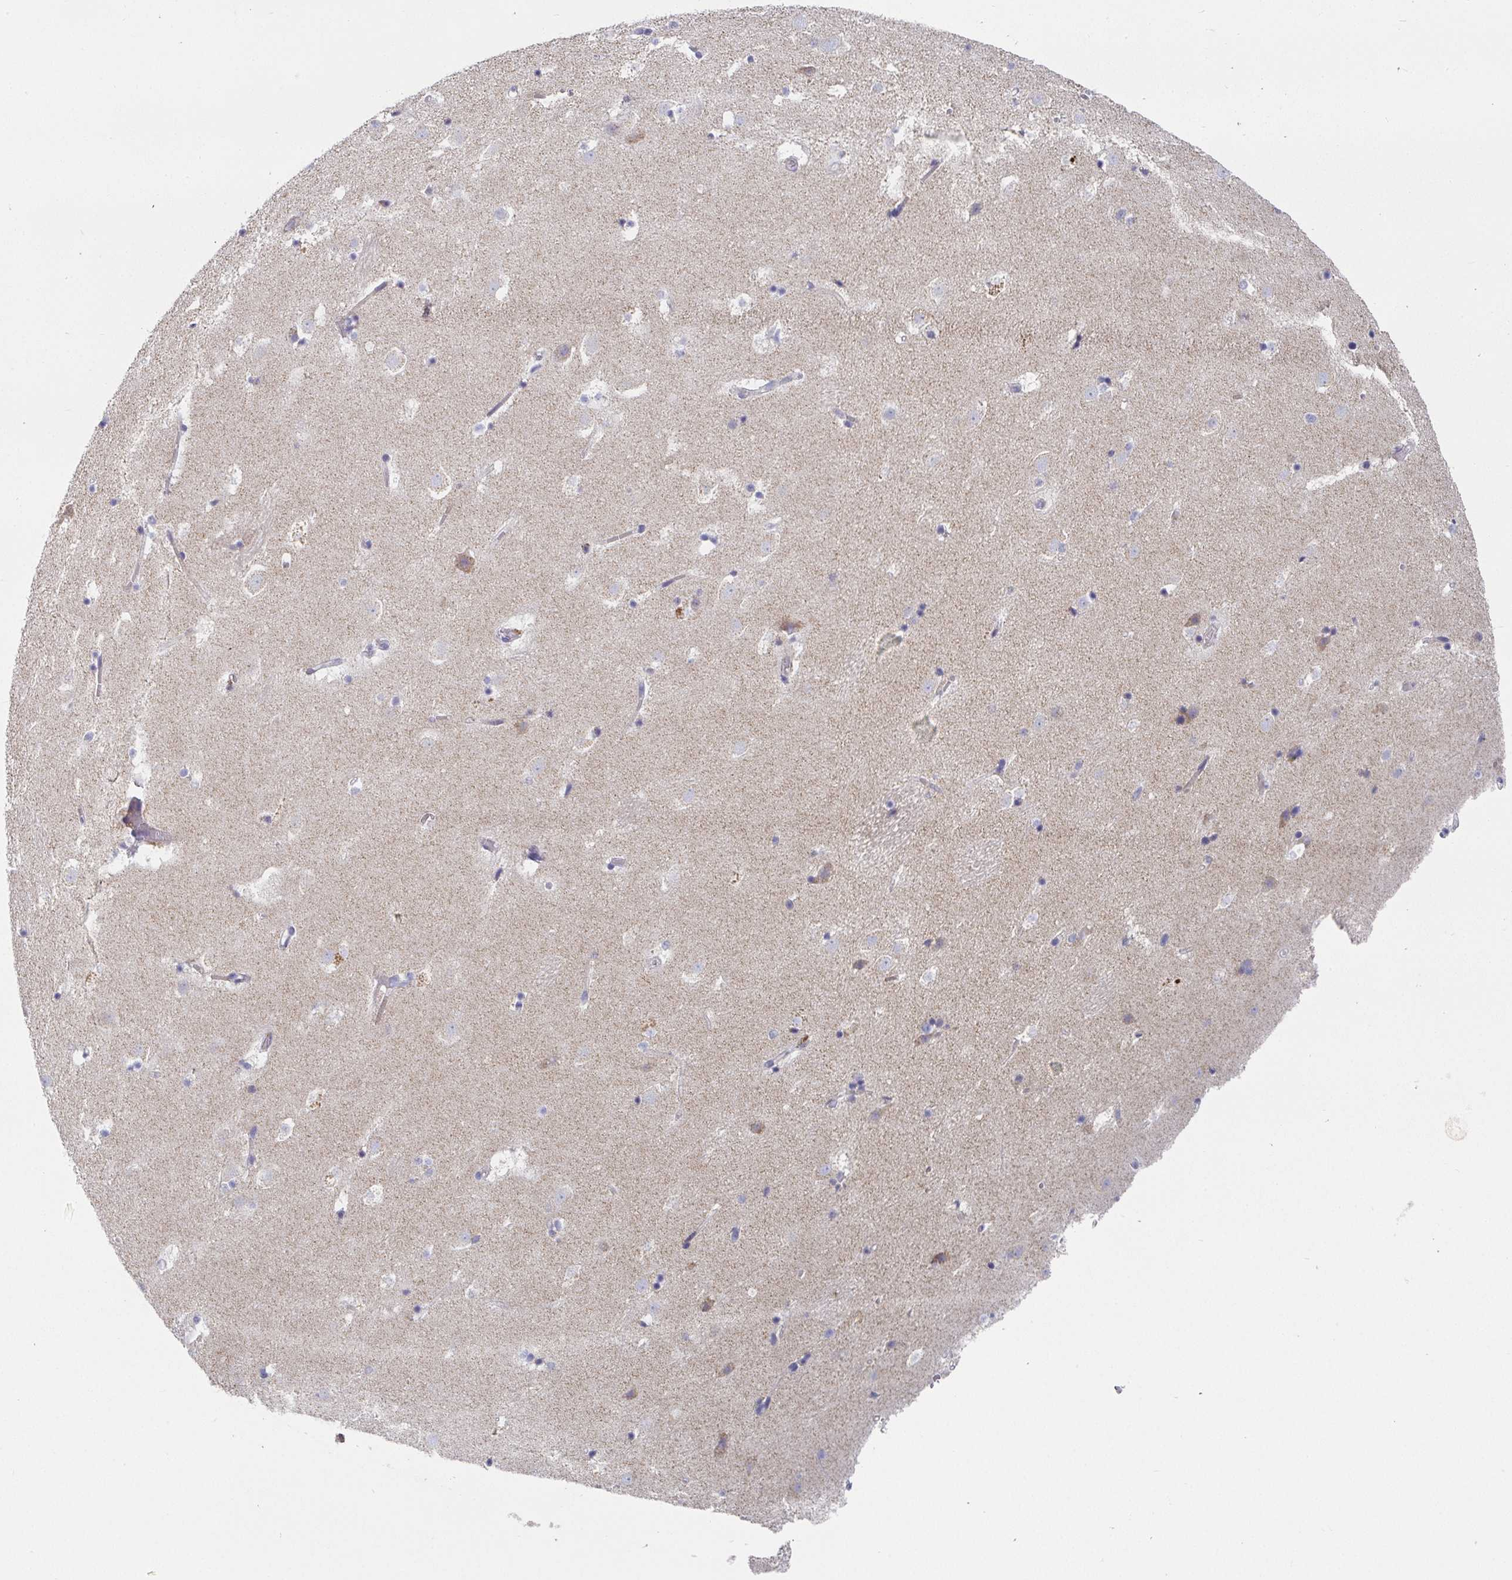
{"staining": {"intensity": "negative", "quantity": "none", "location": "none"}, "tissue": "caudate", "cell_type": "Glial cells", "image_type": "normal", "snomed": [{"axis": "morphology", "description": "Normal tissue, NOS"}, {"axis": "topography", "description": "Lateral ventricle wall"}], "caption": "Human caudate stained for a protein using IHC demonstrates no expression in glial cells.", "gene": "ATP5F1C", "patient": {"sex": "male", "age": 37}}